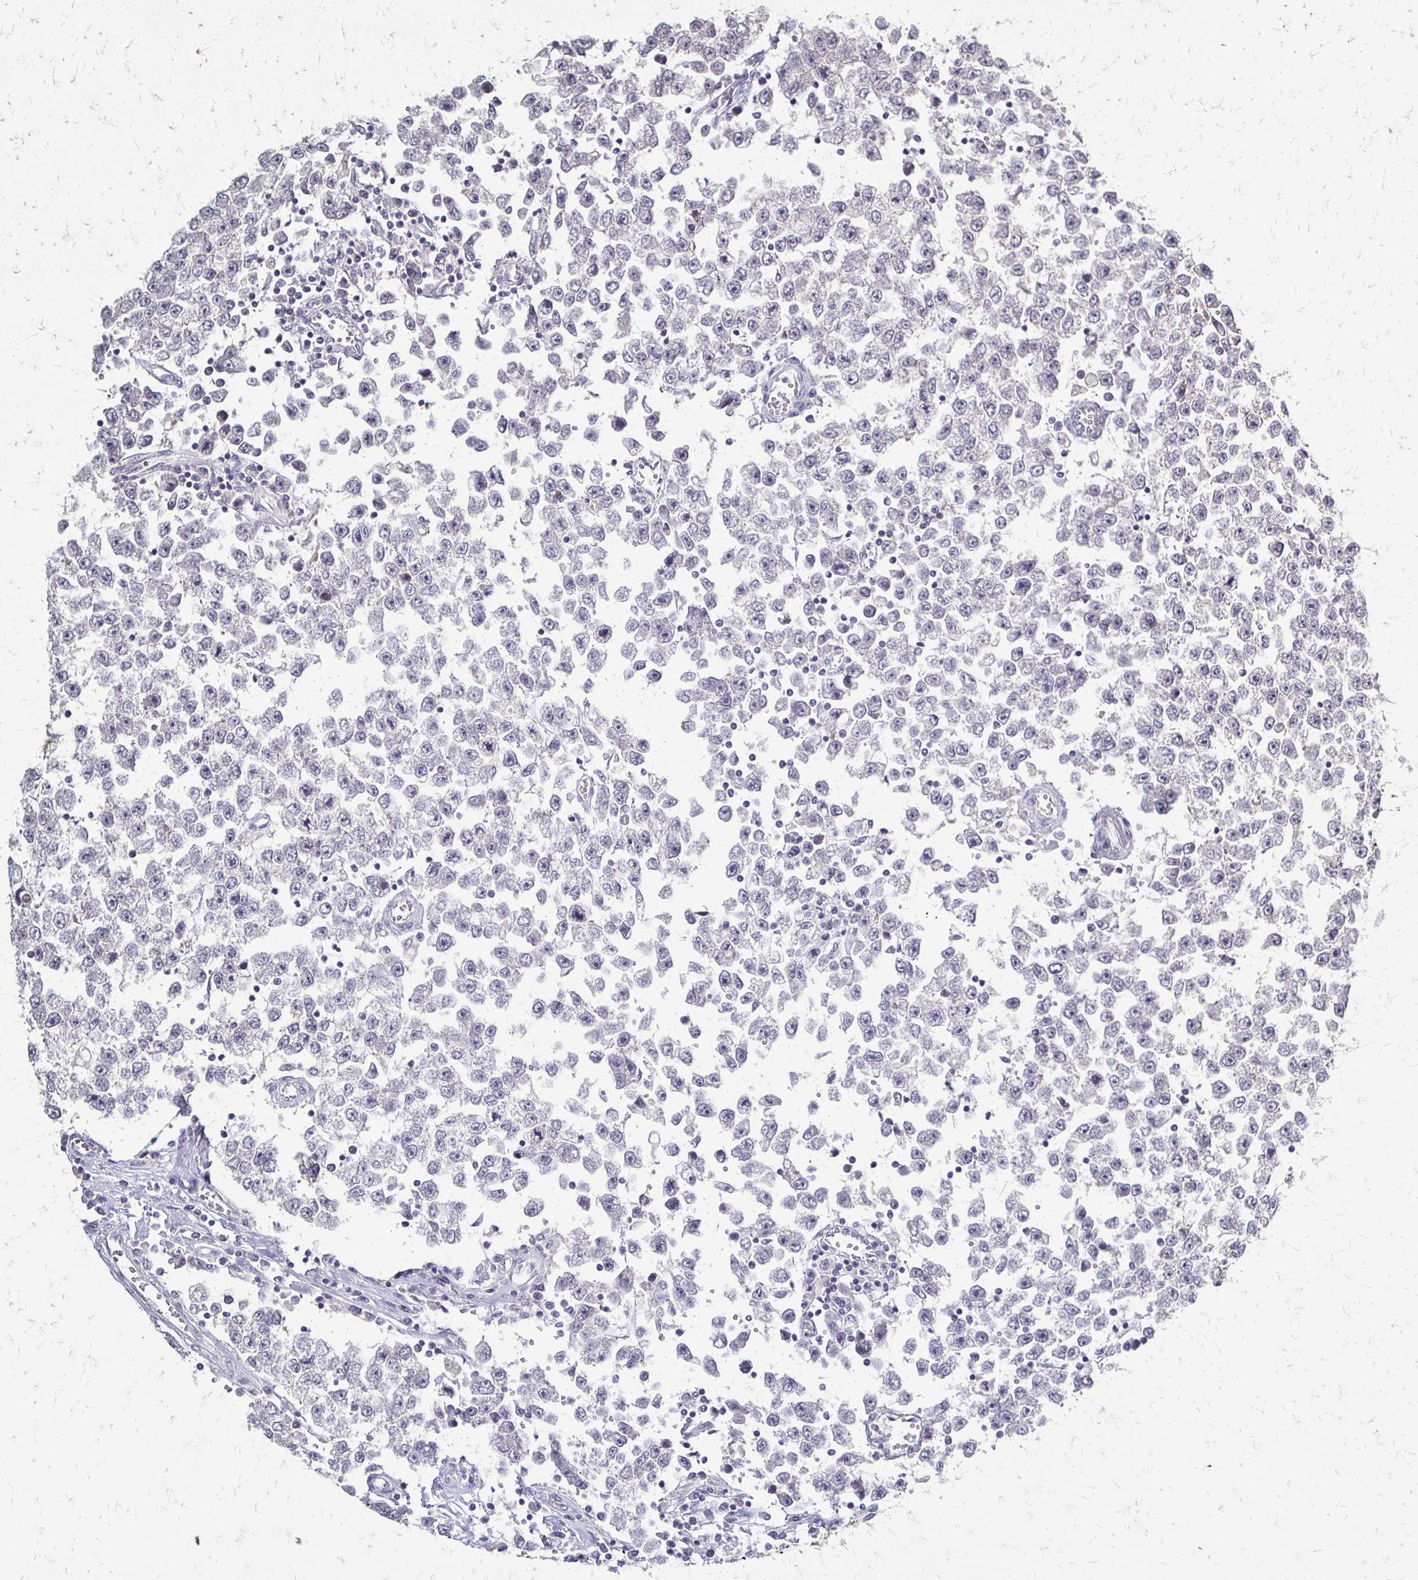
{"staining": {"intensity": "negative", "quantity": "none", "location": "none"}, "tissue": "testis cancer", "cell_type": "Tumor cells", "image_type": "cancer", "snomed": [{"axis": "morphology", "description": "Seminoma, NOS"}, {"axis": "topography", "description": "Testis"}], "caption": "This histopathology image is of testis cancer stained with immunohistochemistry to label a protein in brown with the nuclei are counter-stained blue. There is no expression in tumor cells.", "gene": "SLC9A9", "patient": {"sex": "male", "age": 34}}